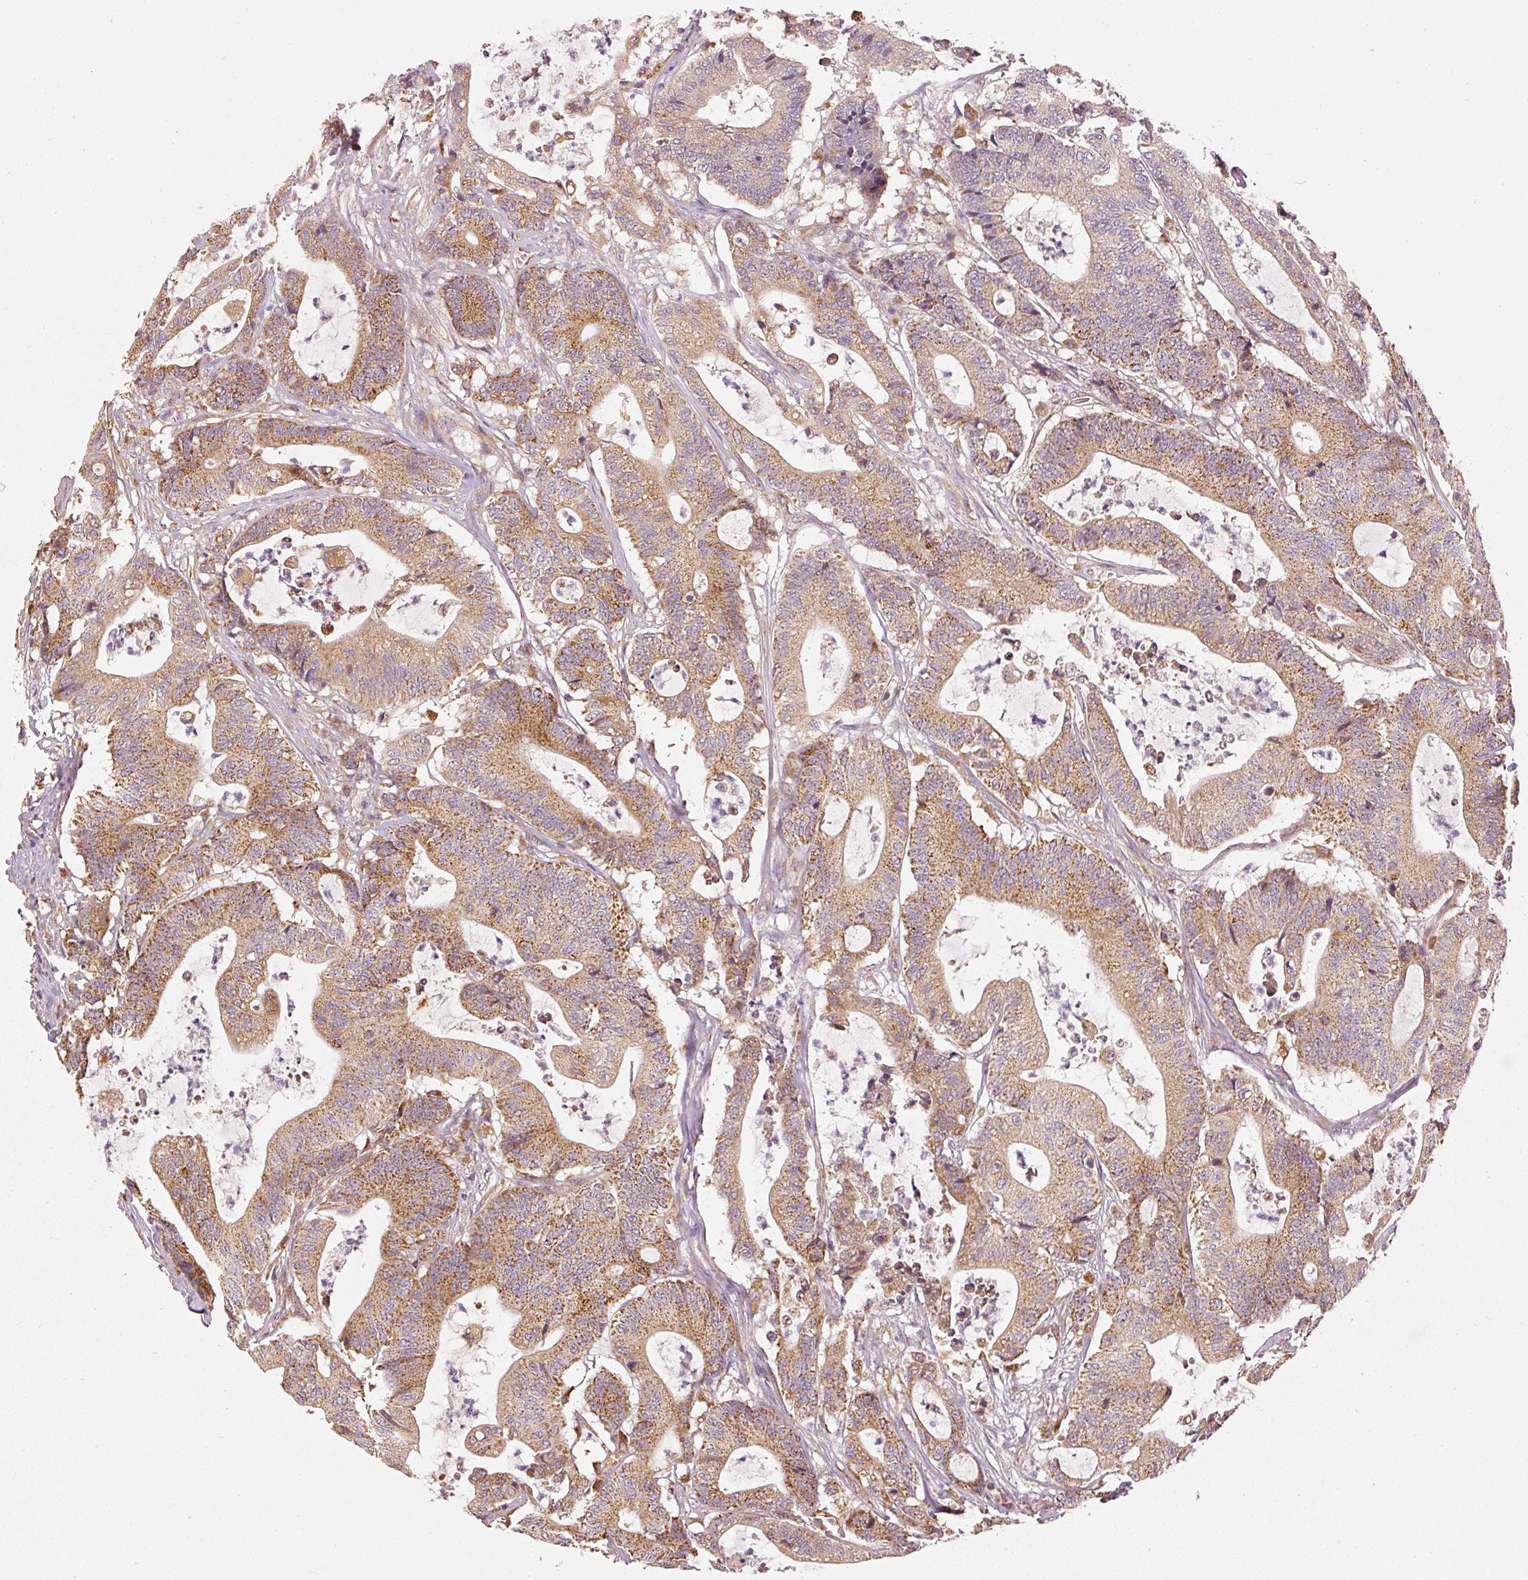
{"staining": {"intensity": "moderate", "quantity": ">75%", "location": "cytoplasmic/membranous"}, "tissue": "colorectal cancer", "cell_type": "Tumor cells", "image_type": "cancer", "snomed": [{"axis": "morphology", "description": "Adenocarcinoma, NOS"}, {"axis": "topography", "description": "Colon"}], "caption": "Colorectal adenocarcinoma was stained to show a protein in brown. There is medium levels of moderate cytoplasmic/membranous staining in approximately >75% of tumor cells.", "gene": "MTHFD1L", "patient": {"sex": "female", "age": 84}}